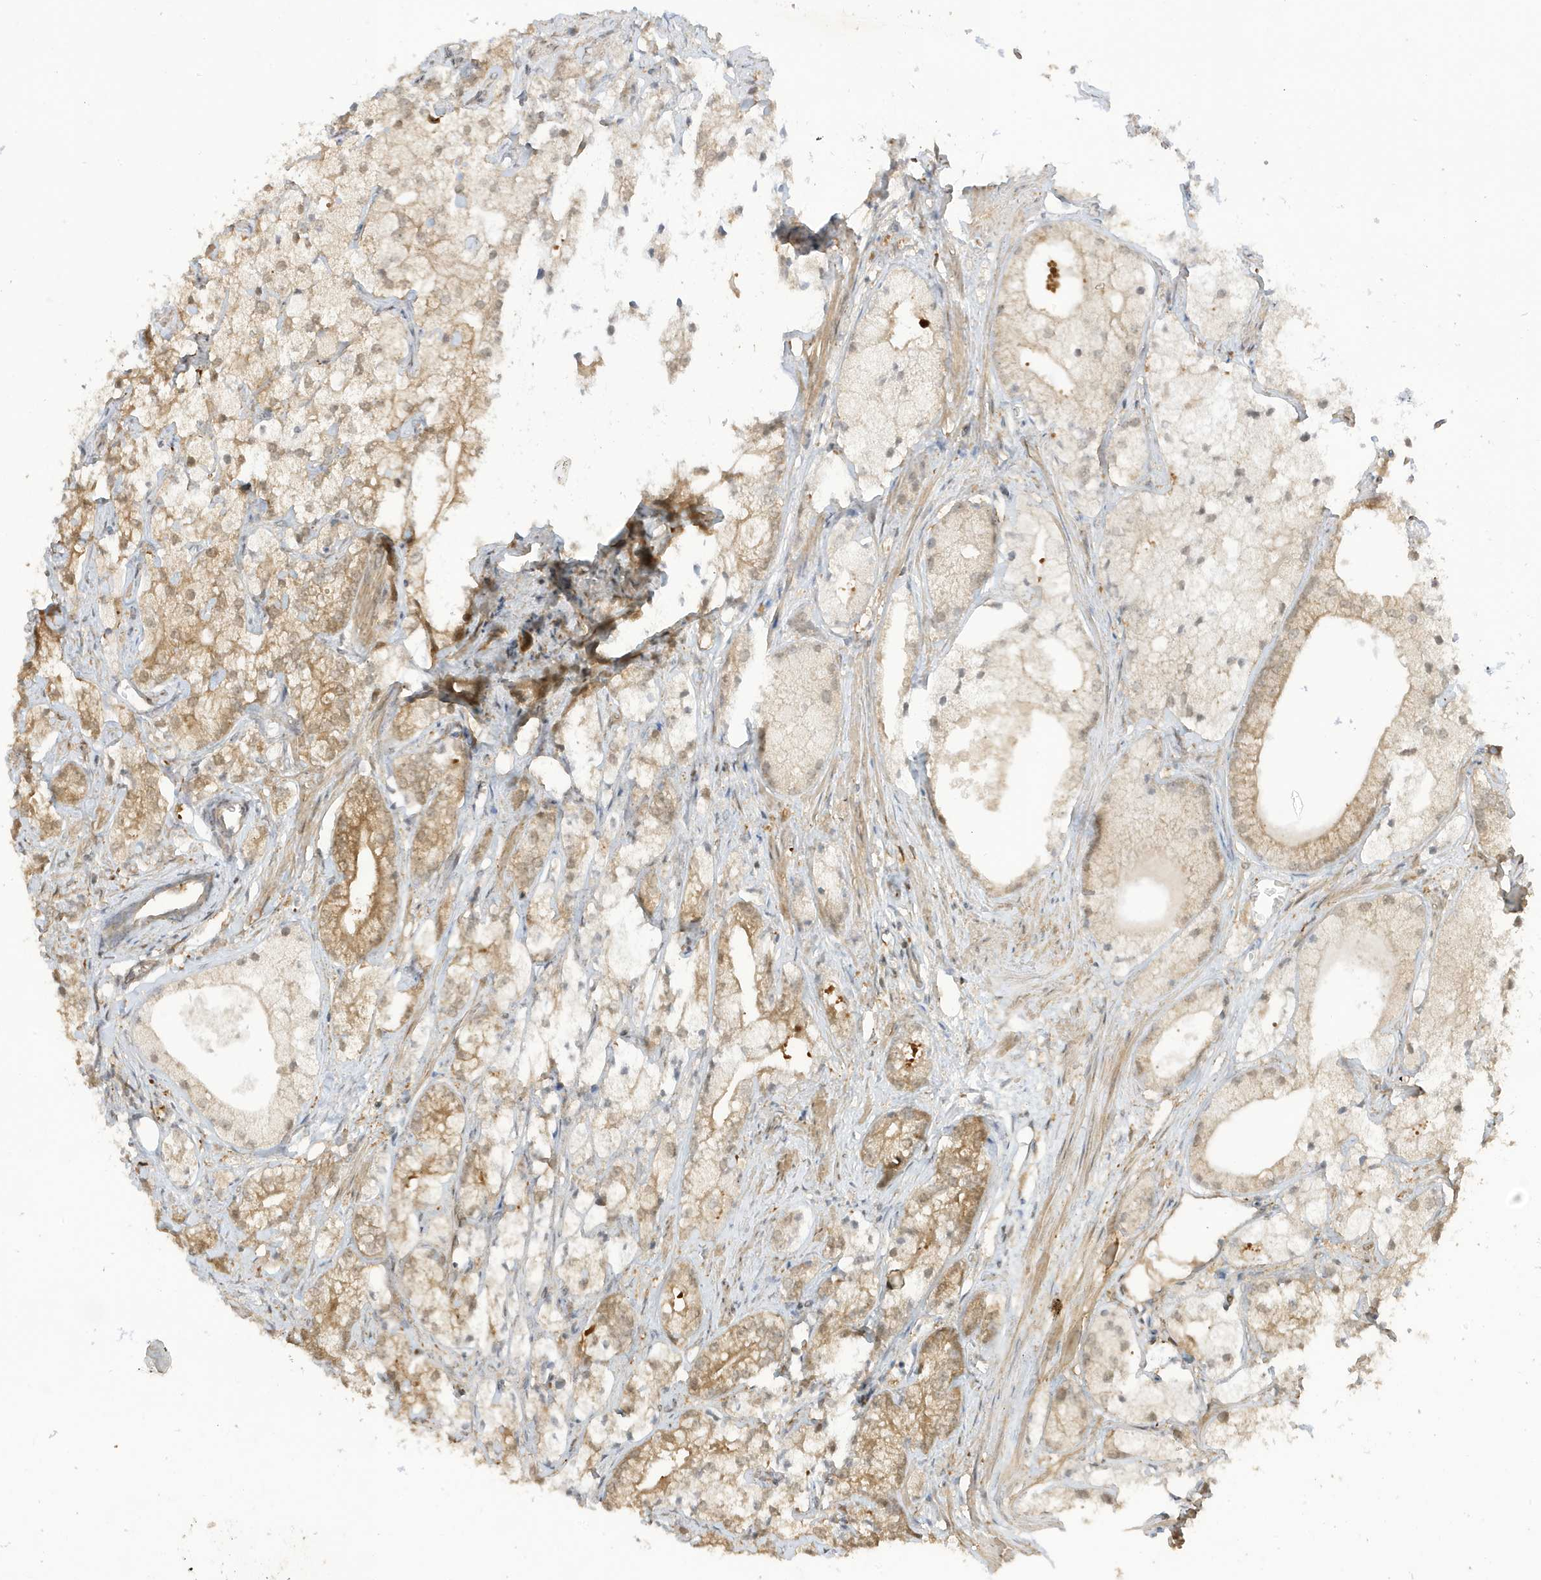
{"staining": {"intensity": "weak", "quantity": ">75%", "location": "cytoplasmic/membranous"}, "tissue": "prostate cancer", "cell_type": "Tumor cells", "image_type": "cancer", "snomed": [{"axis": "morphology", "description": "Adenocarcinoma, Low grade"}, {"axis": "topography", "description": "Prostate"}], "caption": "IHC (DAB) staining of human prostate low-grade adenocarcinoma exhibits weak cytoplasmic/membranous protein staining in about >75% of tumor cells. Nuclei are stained in blue.", "gene": "TAB3", "patient": {"sex": "male", "age": 69}}